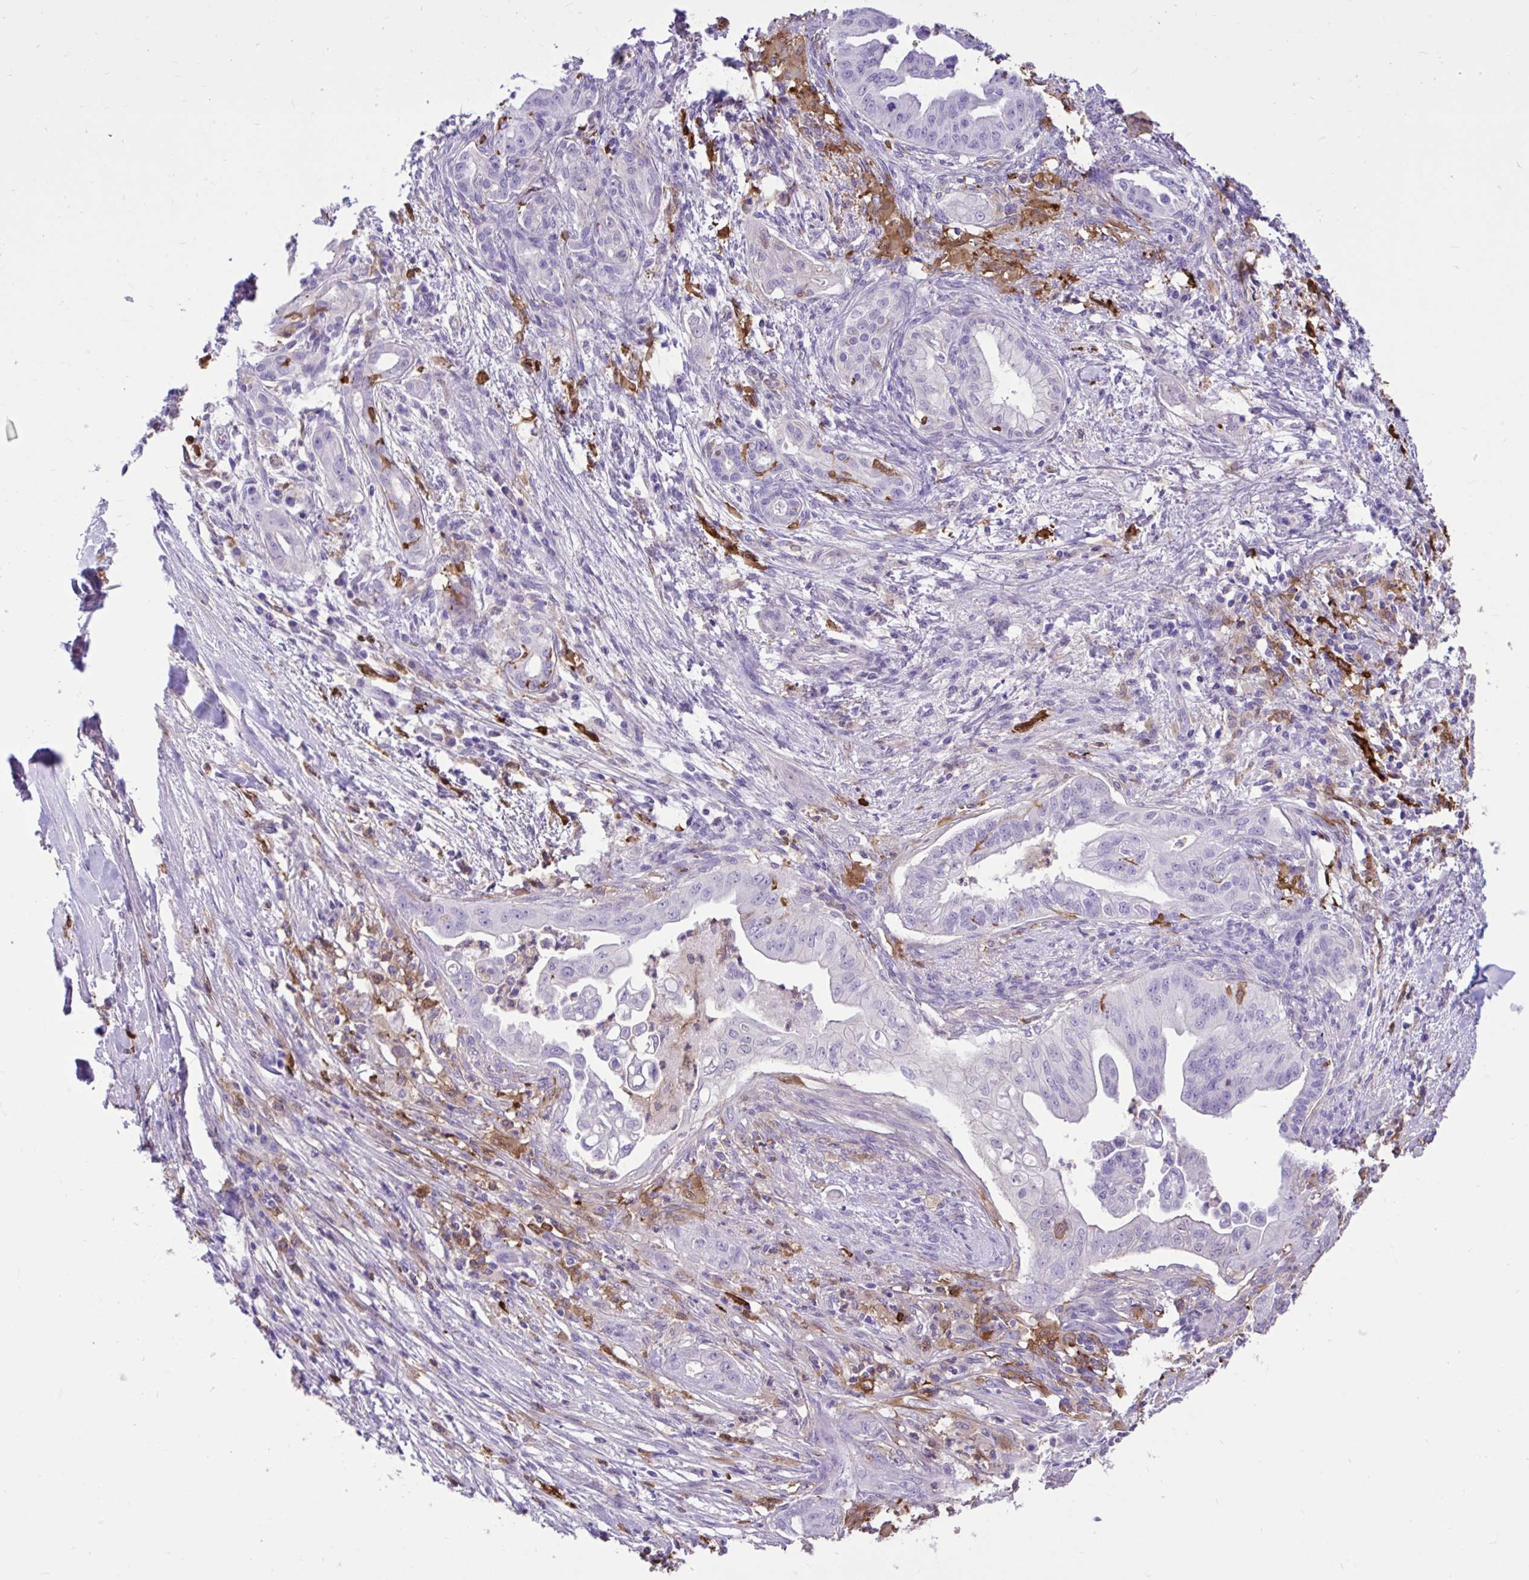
{"staining": {"intensity": "negative", "quantity": "none", "location": "none"}, "tissue": "pancreatic cancer", "cell_type": "Tumor cells", "image_type": "cancer", "snomed": [{"axis": "morphology", "description": "Adenocarcinoma, NOS"}, {"axis": "topography", "description": "Pancreas"}], "caption": "IHC of pancreatic cancer (adenocarcinoma) displays no staining in tumor cells. (DAB (3,3'-diaminobenzidine) IHC, high magnification).", "gene": "TLR7", "patient": {"sex": "male", "age": 58}}